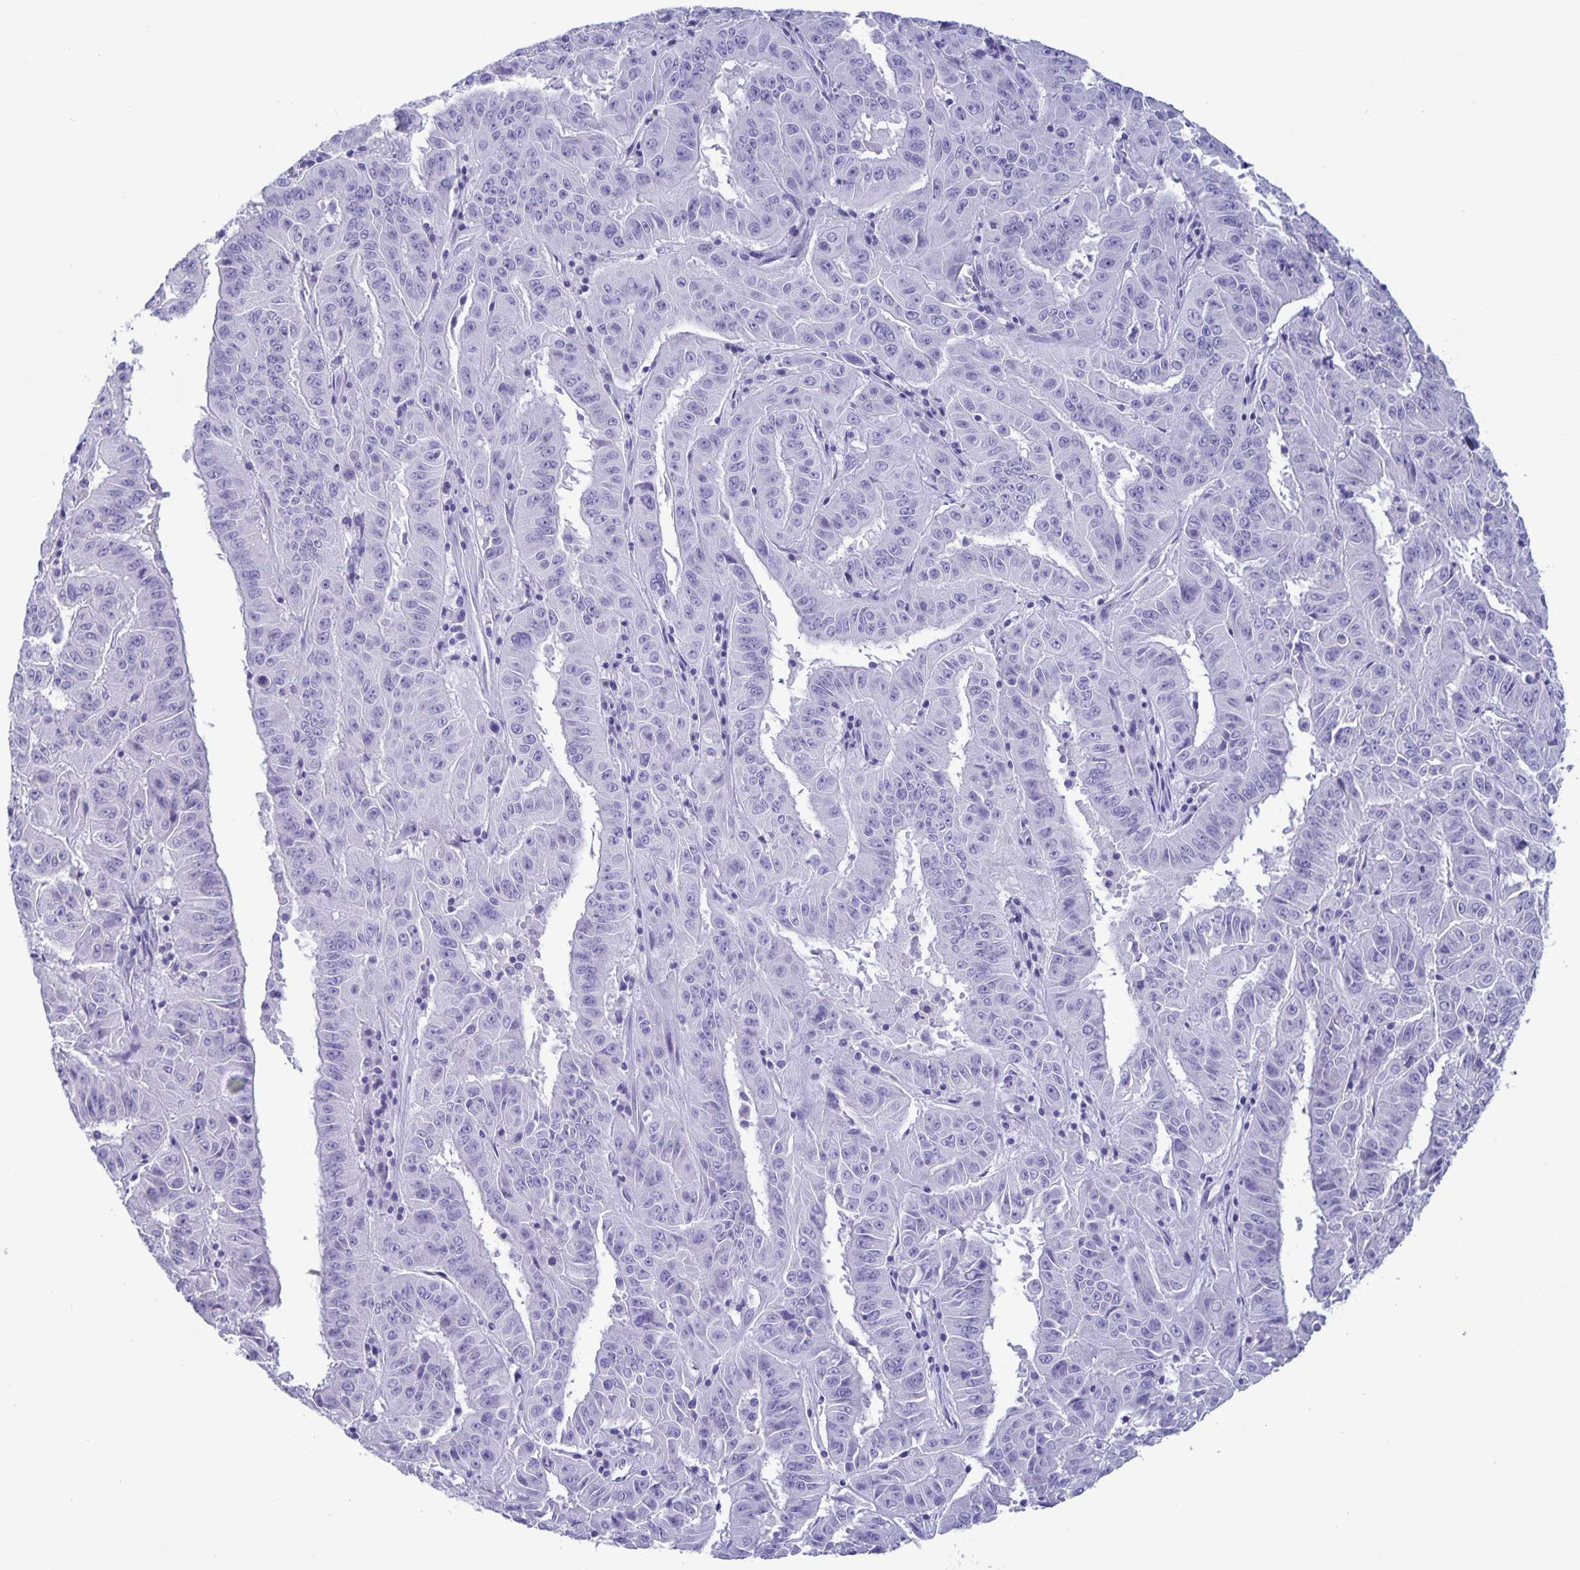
{"staining": {"intensity": "negative", "quantity": "none", "location": "none"}, "tissue": "pancreatic cancer", "cell_type": "Tumor cells", "image_type": "cancer", "snomed": [{"axis": "morphology", "description": "Adenocarcinoma, NOS"}, {"axis": "topography", "description": "Pancreas"}], "caption": "Histopathology image shows no significant protein positivity in tumor cells of pancreatic adenocarcinoma.", "gene": "BPIFA3", "patient": {"sex": "male", "age": 63}}